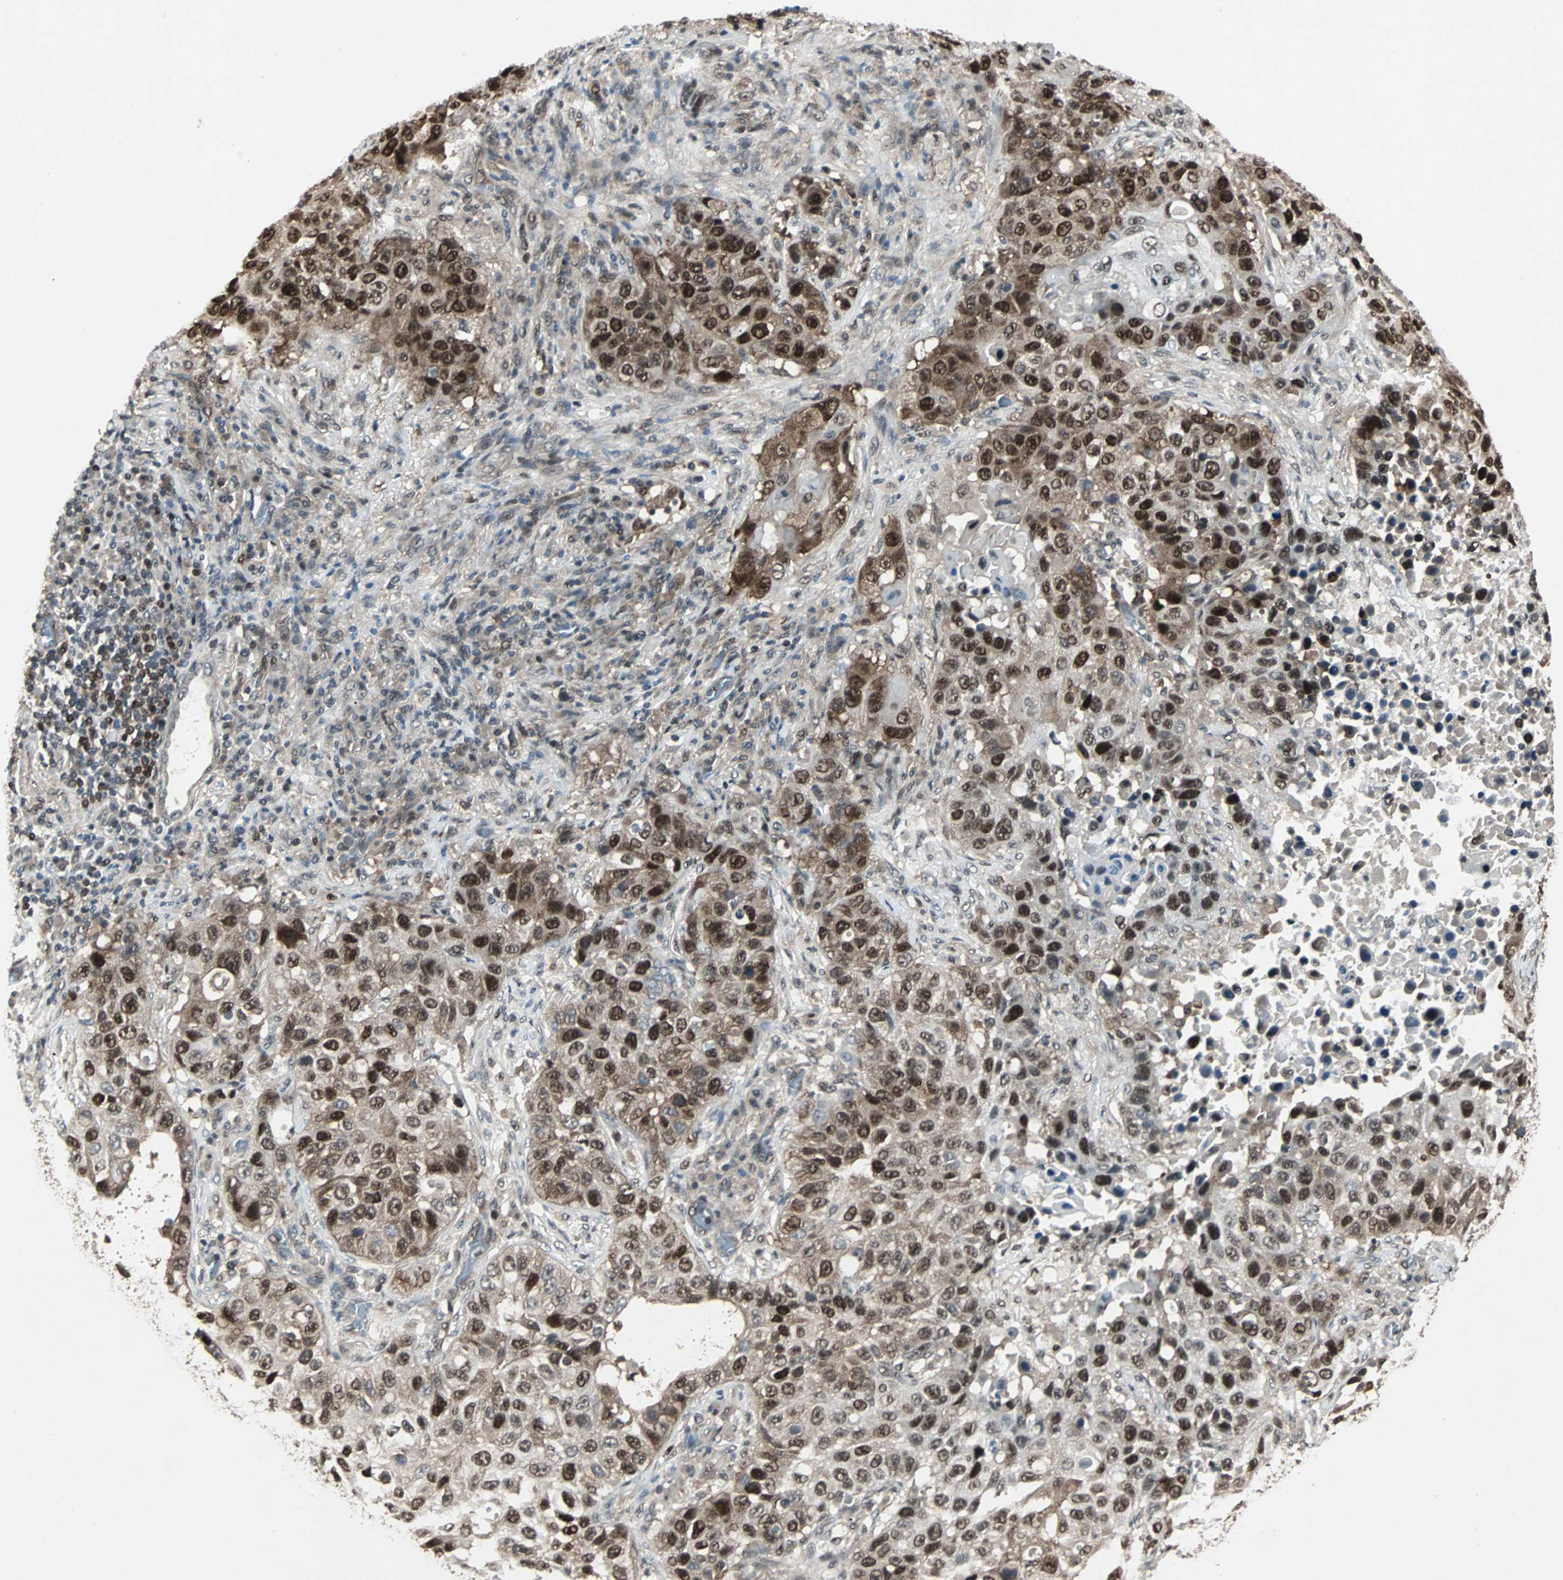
{"staining": {"intensity": "strong", "quantity": ">75%", "location": "cytoplasmic/membranous,nuclear"}, "tissue": "lung cancer", "cell_type": "Tumor cells", "image_type": "cancer", "snomed": [{"axis": "morphology", "description": "Squamous cell carcinoma, NOS"}, {"axis": "topography", "description": "Lung"}], "caption": "Human squamous cell carcinoma (lung) stained for a protein (brown) demonstrates strong cytoplasmic/membranous and nuclear positive staining in about >75% of tumor cells.", "gene": "ACLY", "patient": {"sex": "male", "age": 57}}